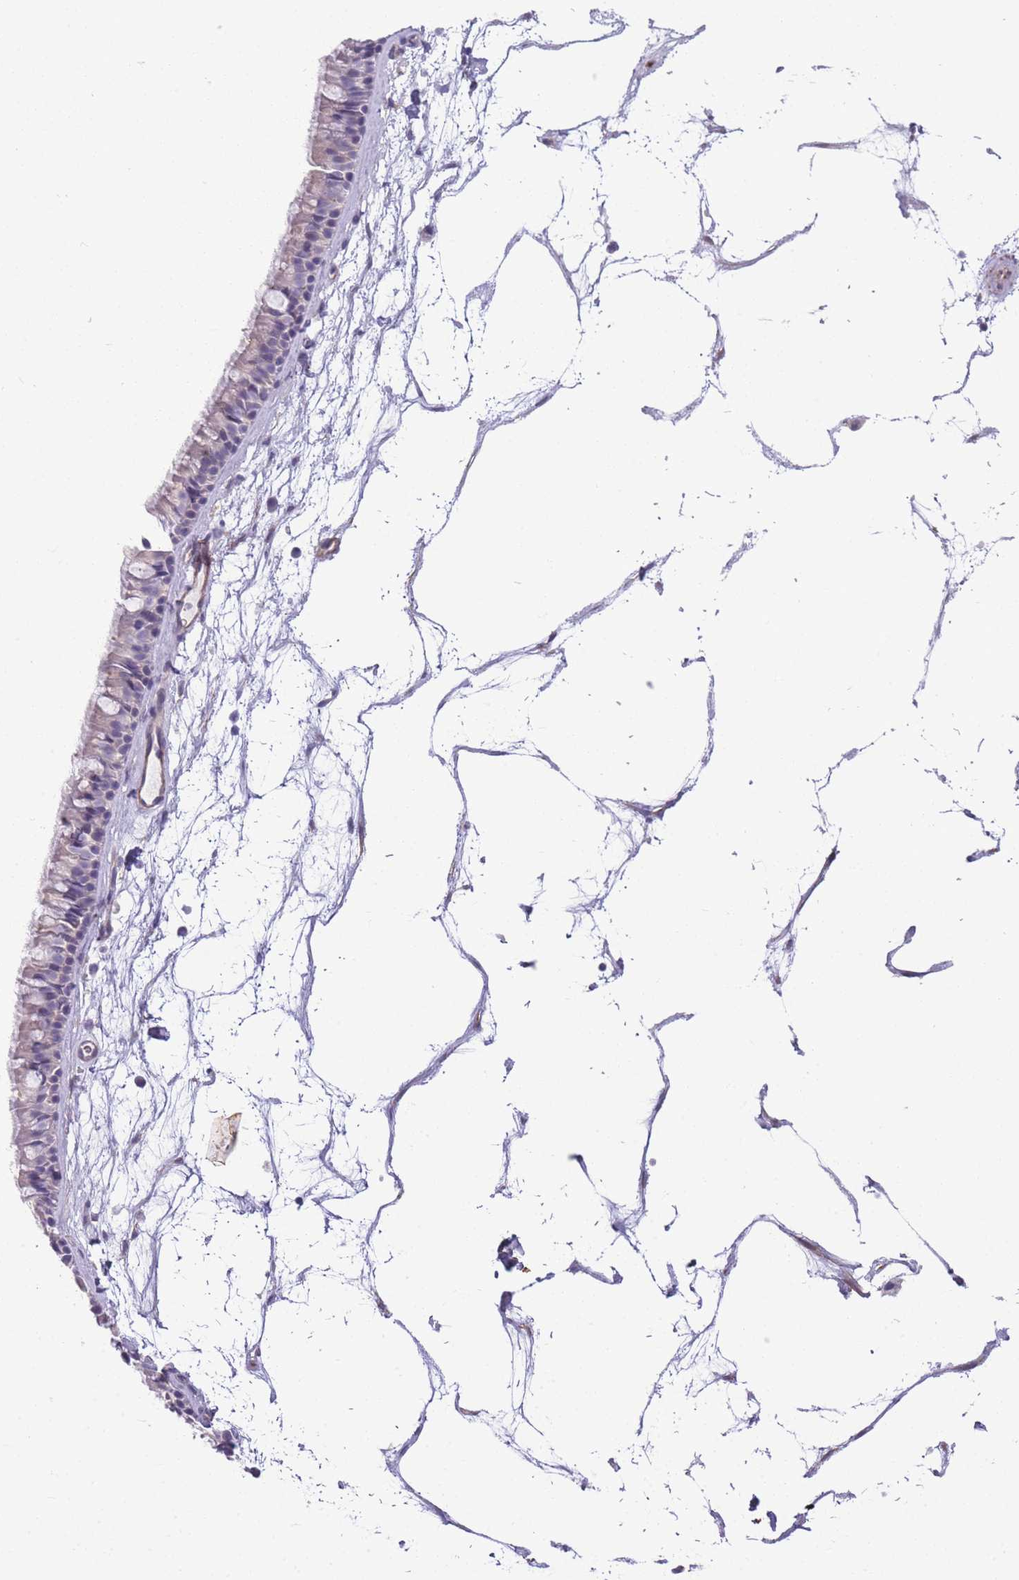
{"staining": {"intensity": "negative", "quantity": "none", "location": "none"}, "tissue": "nasopharynx", "cell_type": "Respiratory epithelial cells", "image_type": "normal", "snomed": [{"axis": "morphology", "description": "Normal tissue, NOS"}, {"axis": "topography", "description": "Nasopharynx"}], "caption": "Protein analysis of benign nasopharynx exhibits no significant positivity in respiratory epithelial cells. (IHC, brightfield microscopy, high magnification).", "gene": "FAM124A", "patient": {"sex": "male", "age": 64}}